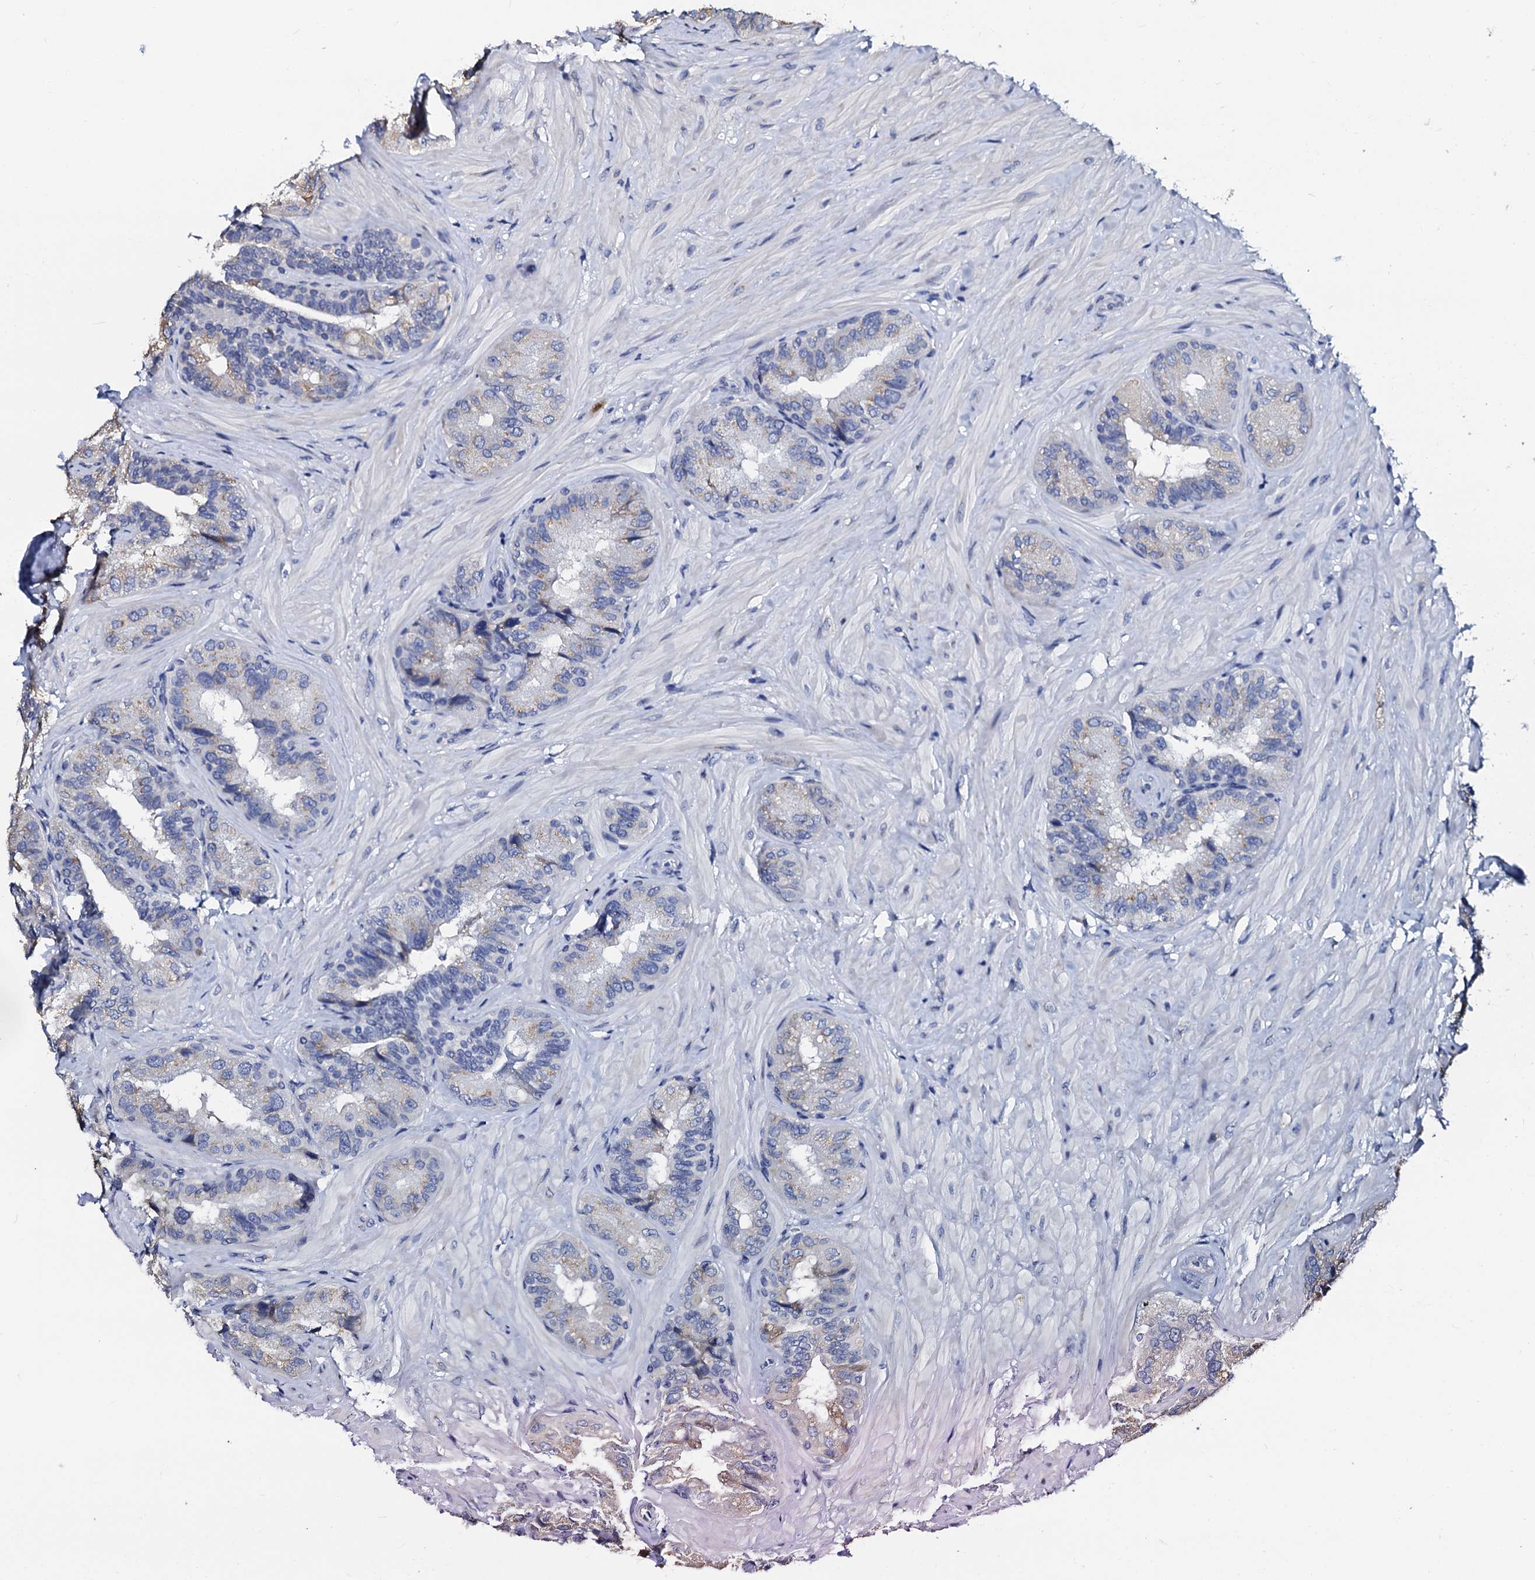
{"staining": {"intensity": "weak", "quantity": "<25%", "location": "cytoplasmic/membranous"}, "tissue": "seminal vesicle", "cell_type": "Glandular cells", "image_type": "normal", "snomed": [{"axis": "morphology", "description": "Normal tissue, NOS"}, {"axis": "topography", "description": "Prostate and seminal vesicle, NOS"}, {"axis": "topography", "description": "Prostate"}, {"axis": "topography", "description": "Seminal veicle"}], "caption": "An image of seminal vesicle stained for a protein shows no brown staining in glandular cells.", "gene": "AKAP3", "patient": {"sex": "male", "age": 67}}